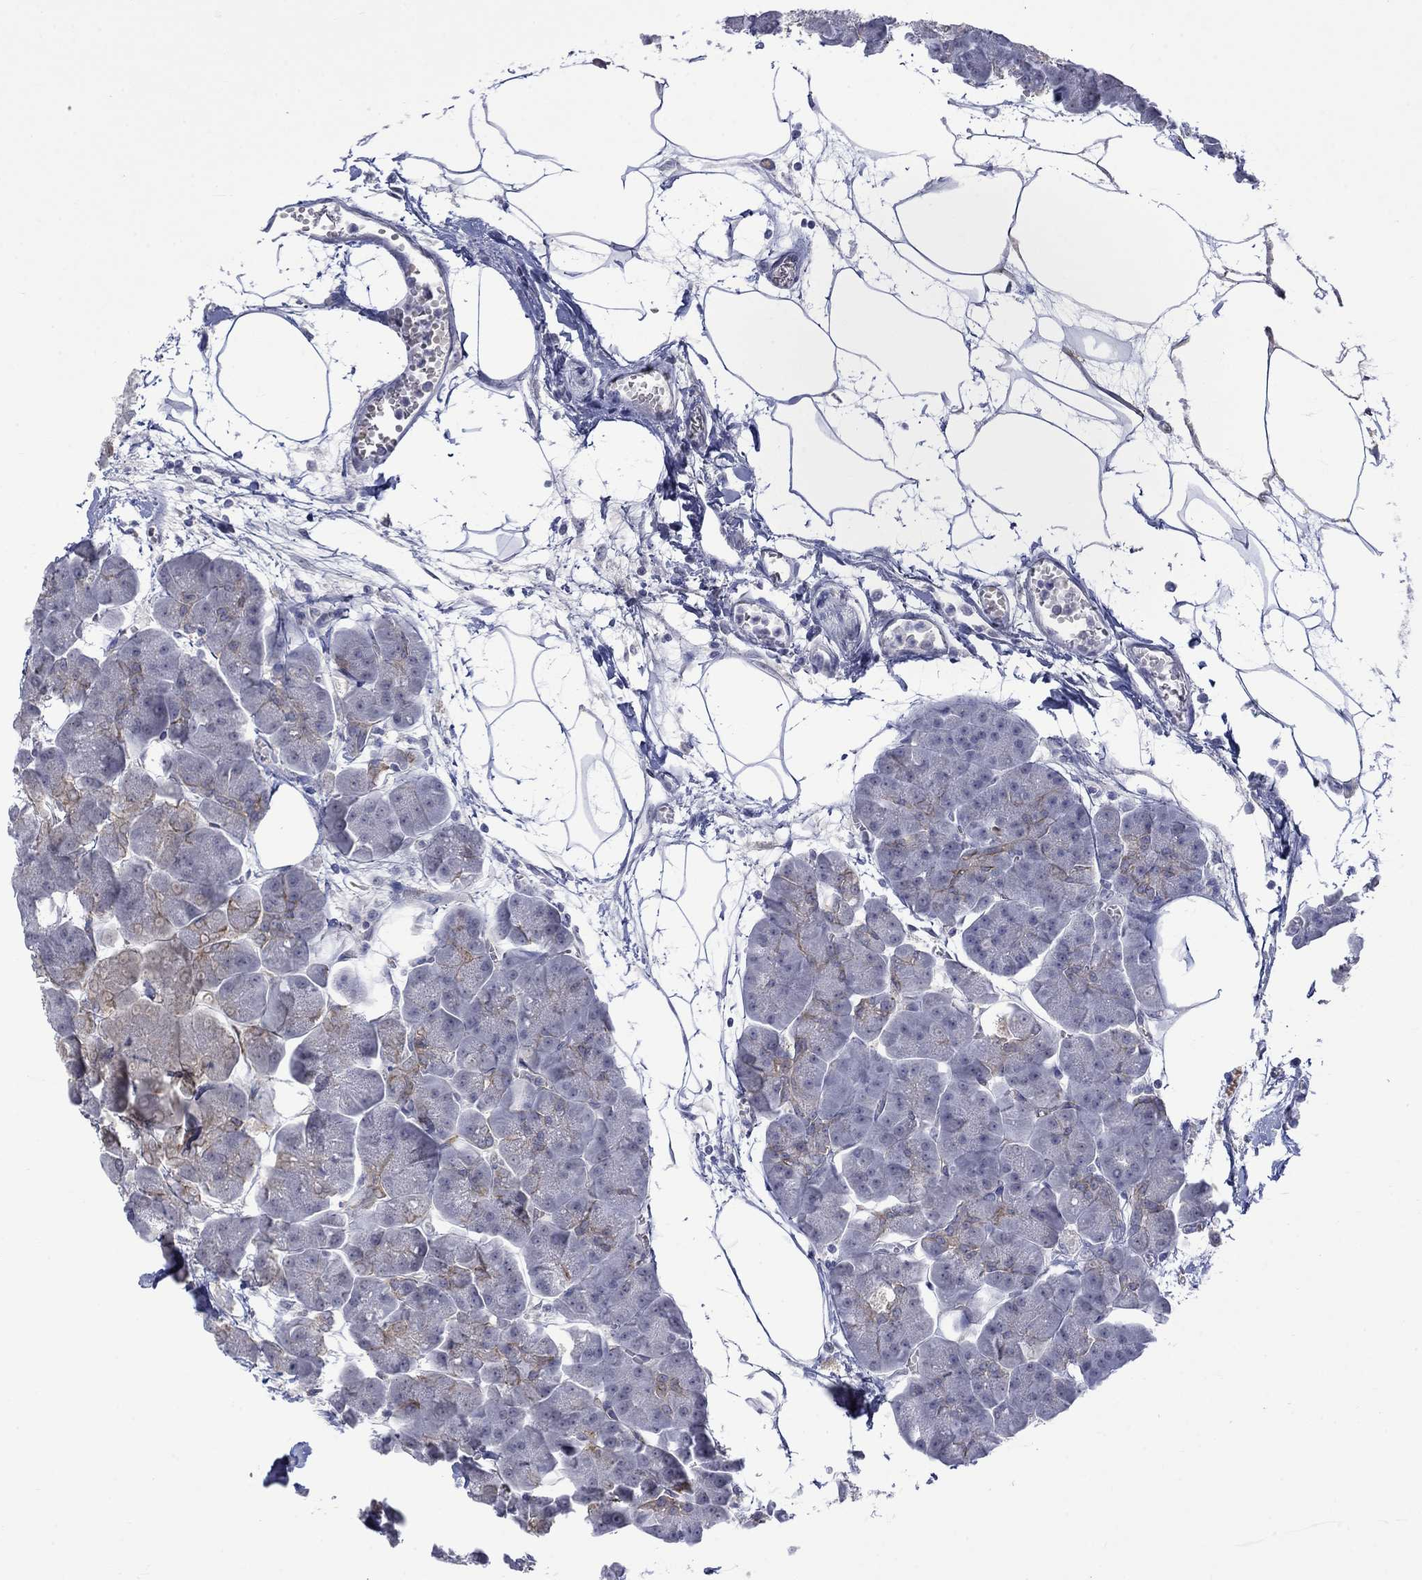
{"staining": {"intensity": "weak", "quantity": "<25%", "location": "cytoplasmic/membranous"}, "tissue": "pancreas", "cell_type": "Exocrine glandular cells", "image_type": "normal", "snomed": [{"axis": "morphology", "description": "Normal tissue, NOS"}, {"axis": "topography", "description": "Adipose tissue"}, {"axis": "topography", "description": "Pancreas"}, {"axis": "topography", "description": "Peripheral nerve tissue"}], "caption": "IHC micrograph of normal pancreas: pancreas stained with DAB shows no significant protein expression in exocrine glandular cells.", "gene": "NSMF", "patient": {"sex": "female", "age": 58}}